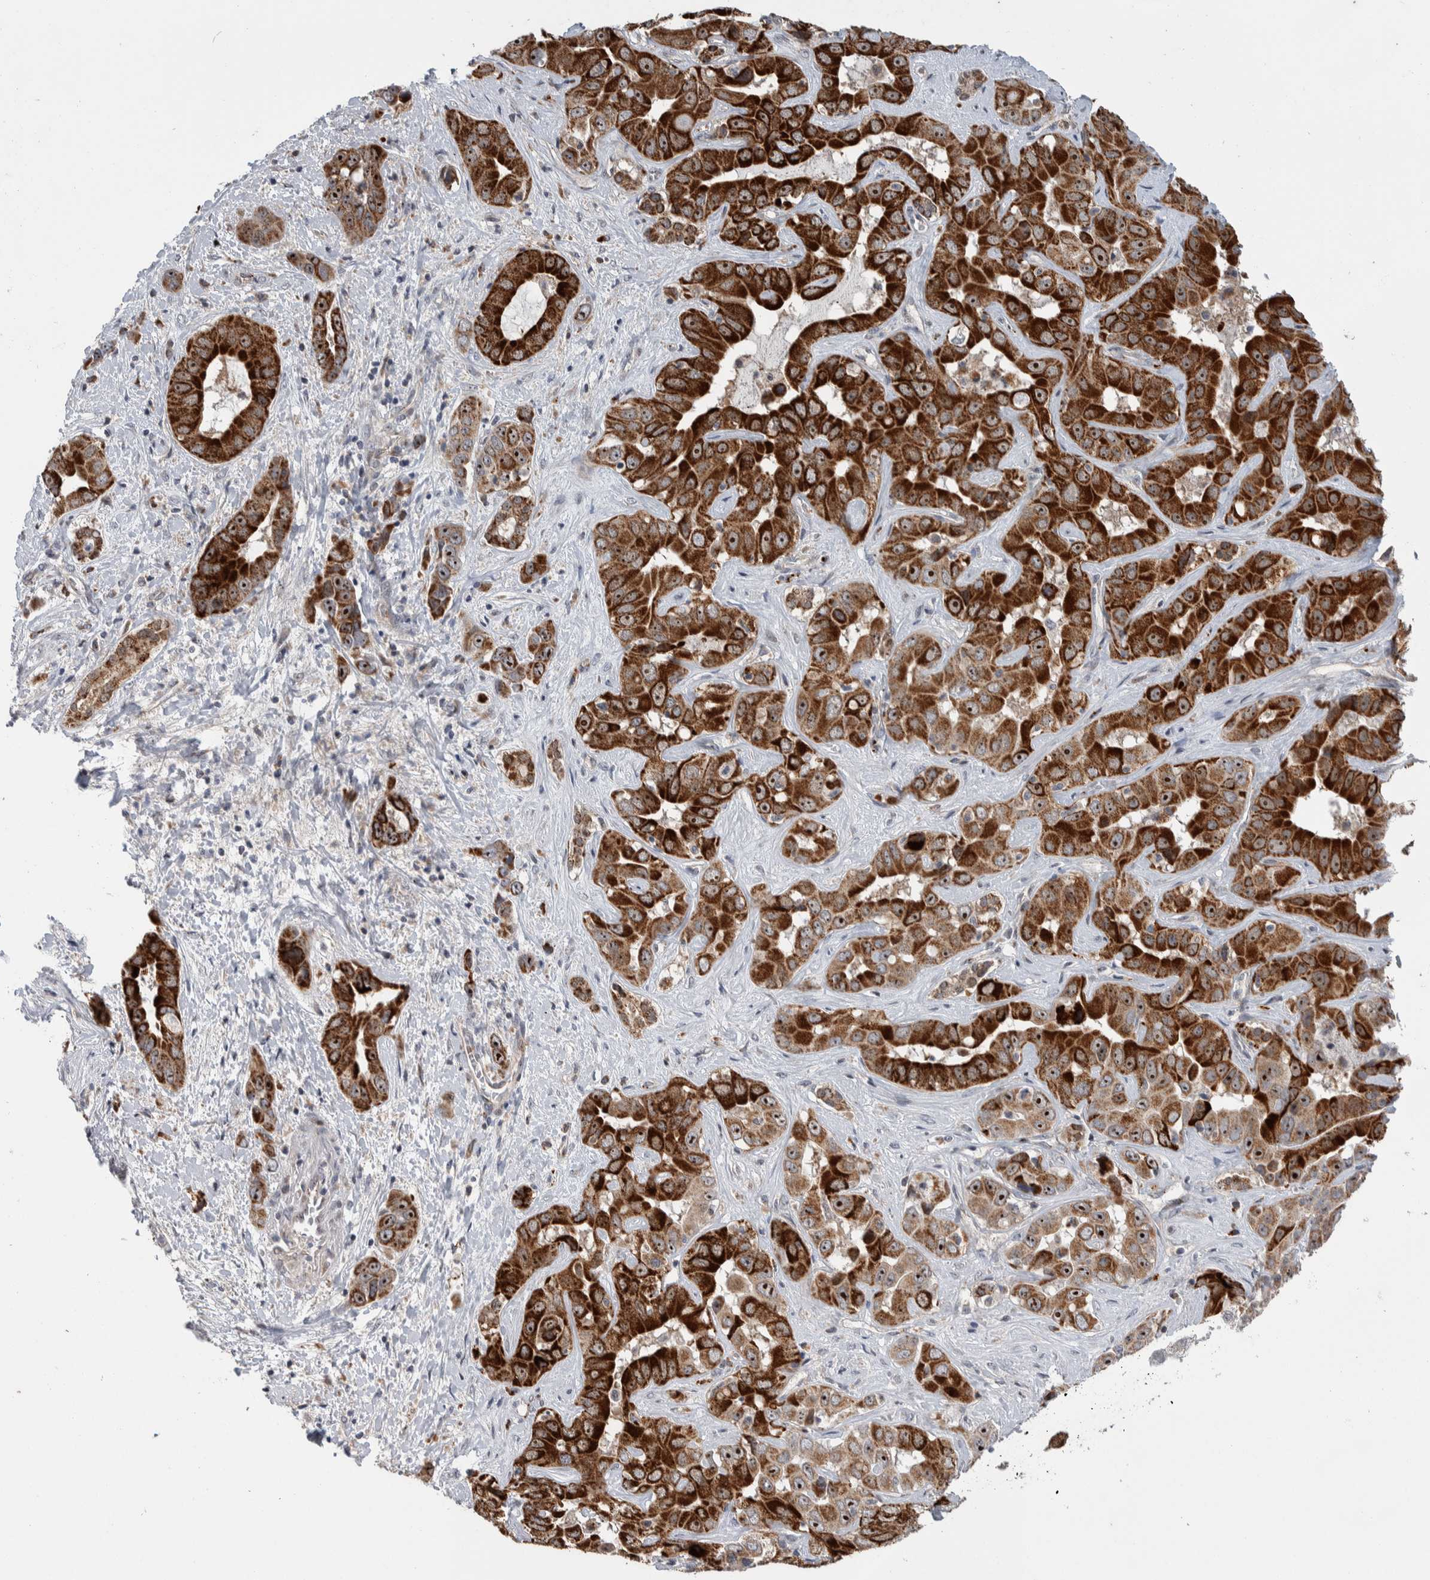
{"staining": {"intensity": "strong", "quantity": ">75%", "location": "cytoplasmic/membranous,nuclear"}, "tissue": "liver cancer", "cell_type": "Tumor cells", "image_type": "cancer", "snomed": [{"axis": "morphology", "description": "Cholangiocarcinoma"}, {"axis": "topography", "description": "Liver"}], "caption": "Immunohistochemistry of human cholangiocarcinoma (liver) shows high levels of strong cytoplasmic/membranous and nuclear expression in approximately >75% of tumor cells.", "gene": "PRRG4", "patient": {"sex": "female", "age": 52}}